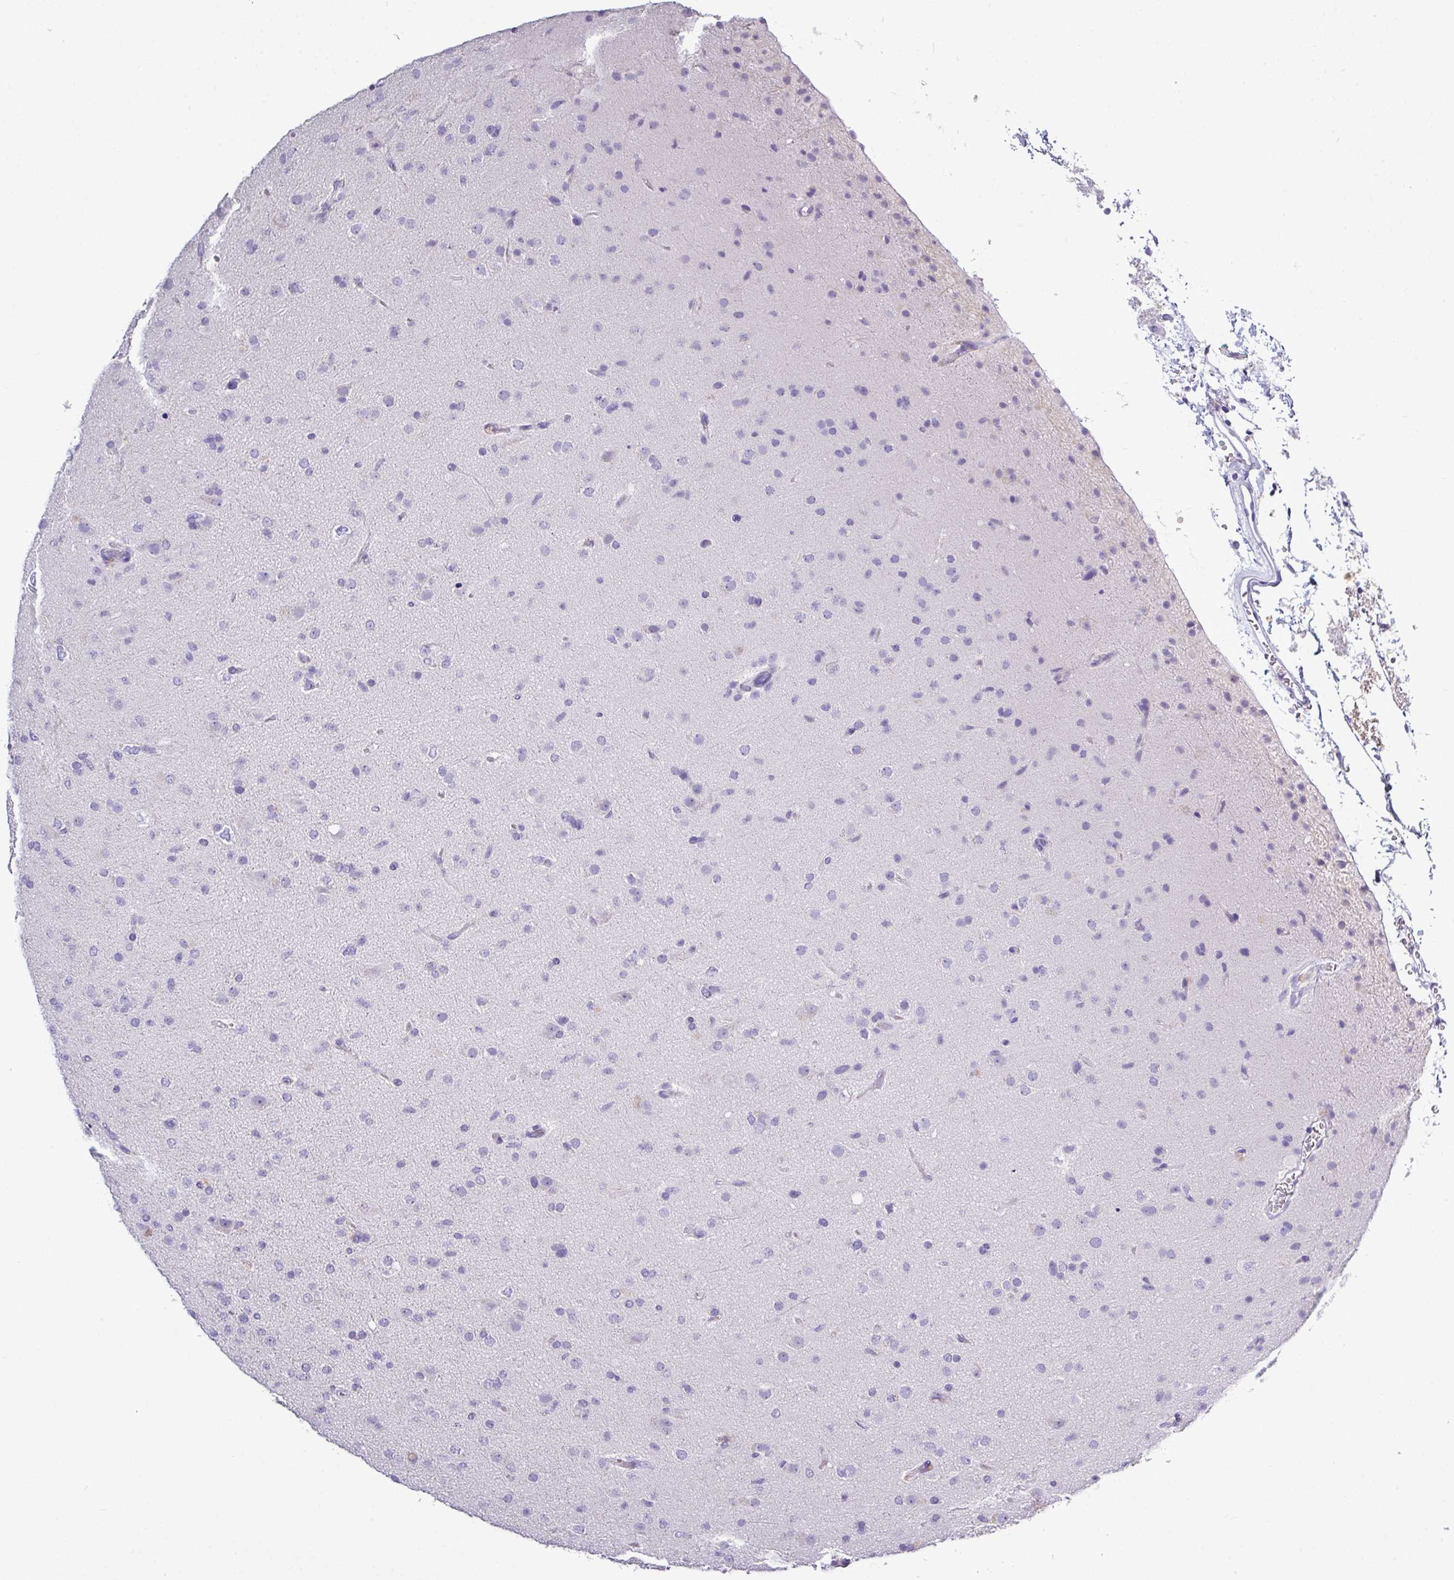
{"staining": {"intensity": "negative", "quantity": "none", "location": "none"}, "tissue": "glioma", "cell_type": "Tumor cells", "image_type": "cancer", "snomed": [{"axis": "morphology", "description": "Glioma, malignant, Low grade"}, {"axis": "topography", "description": "Brain"}], "caption": "Tumor cells show no significant protein staining in glioma.", "gene": "TMEM91", "patient": {"sex": "male", "age": 65}}